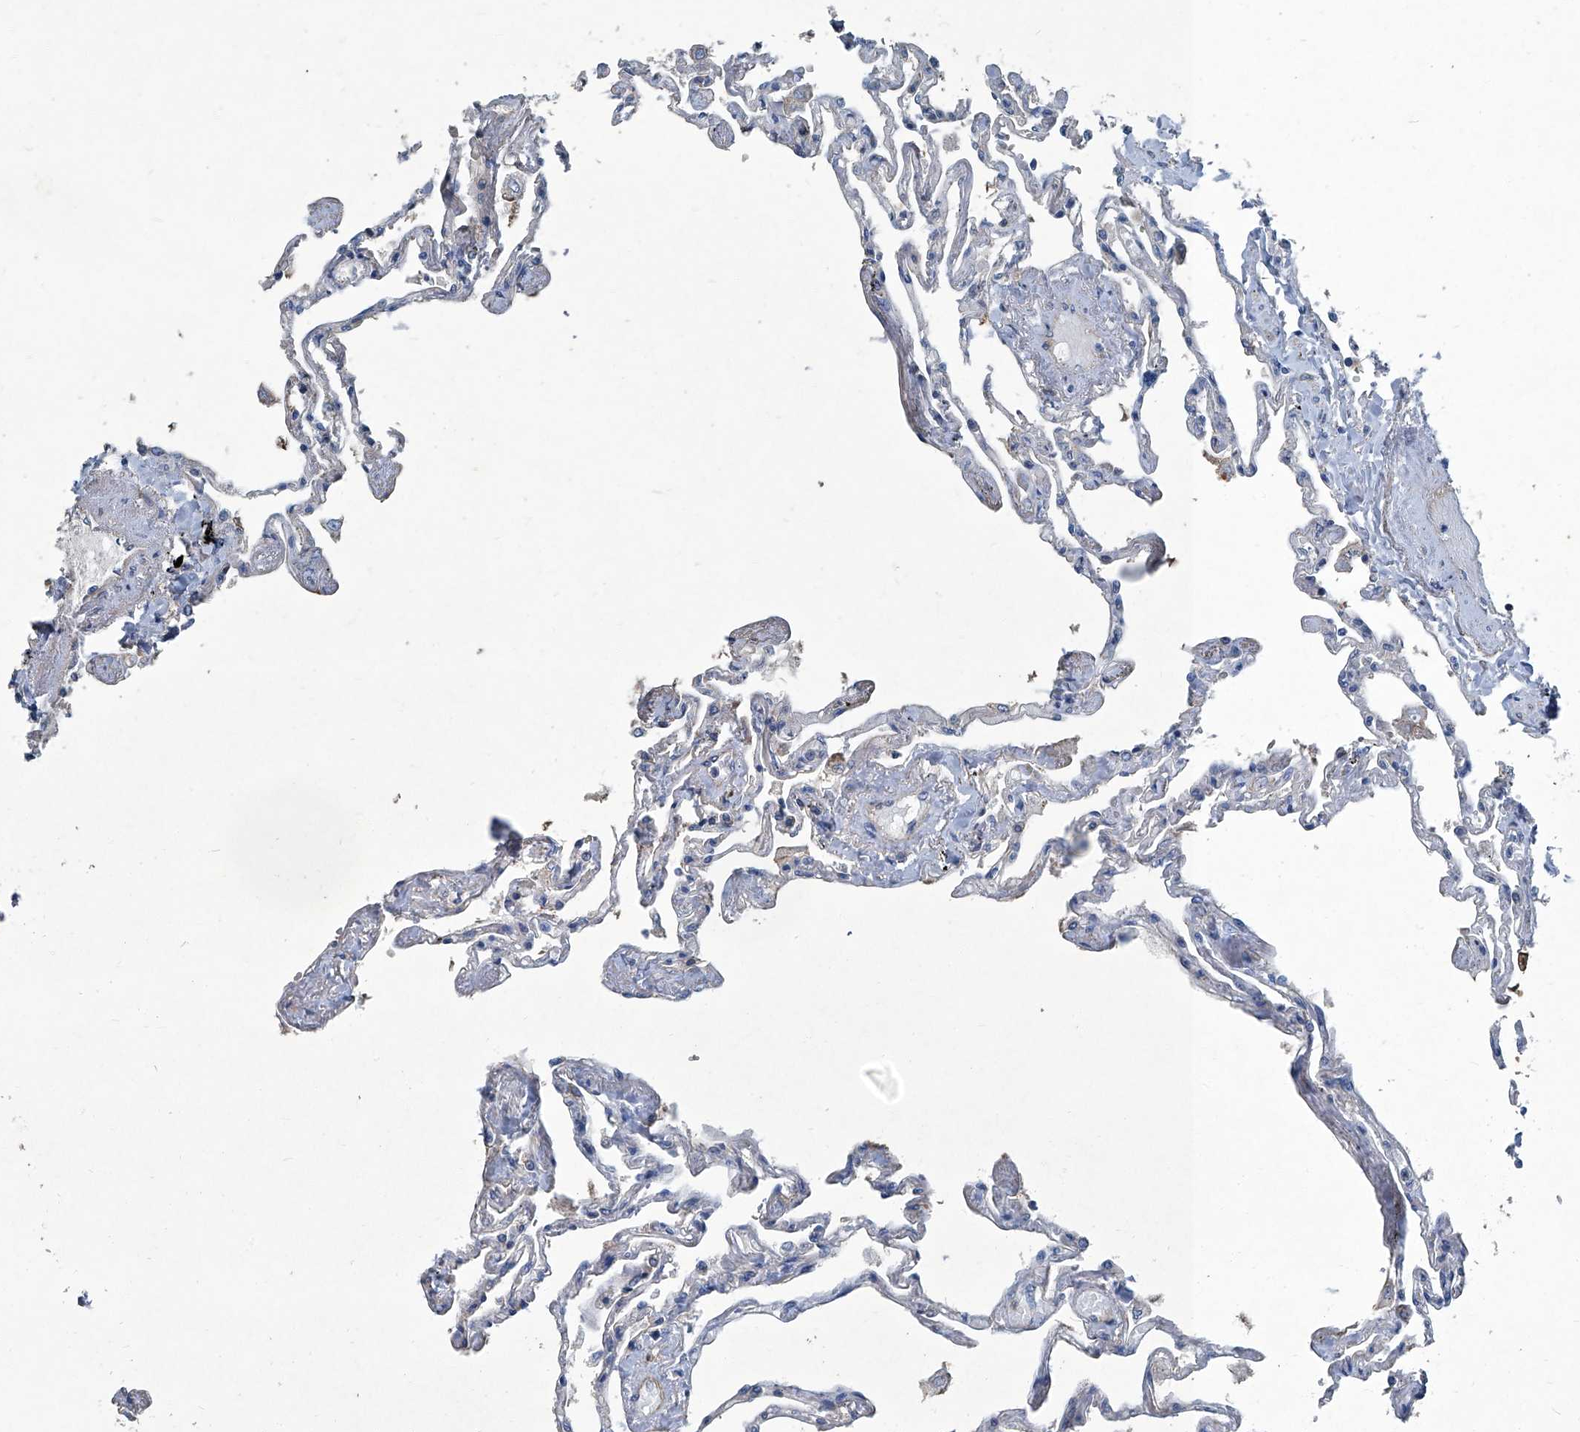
{"staining": {"intensity": "negative", "quantity": "none", "location": "none"}, "tissue": "lung", "cell_type": "Alveolar cells", "image_type": "normal", "snomed": [{"axis": "morphology", "description": "Normal tissue, NOS"}, {"axis": "topography", "description": "Lung"}], "caption": "The micrograph displays no significant expression in alveolar cells of lung.", "gene": "PIGH", "patient": {"sex": "female", "age": 67}}